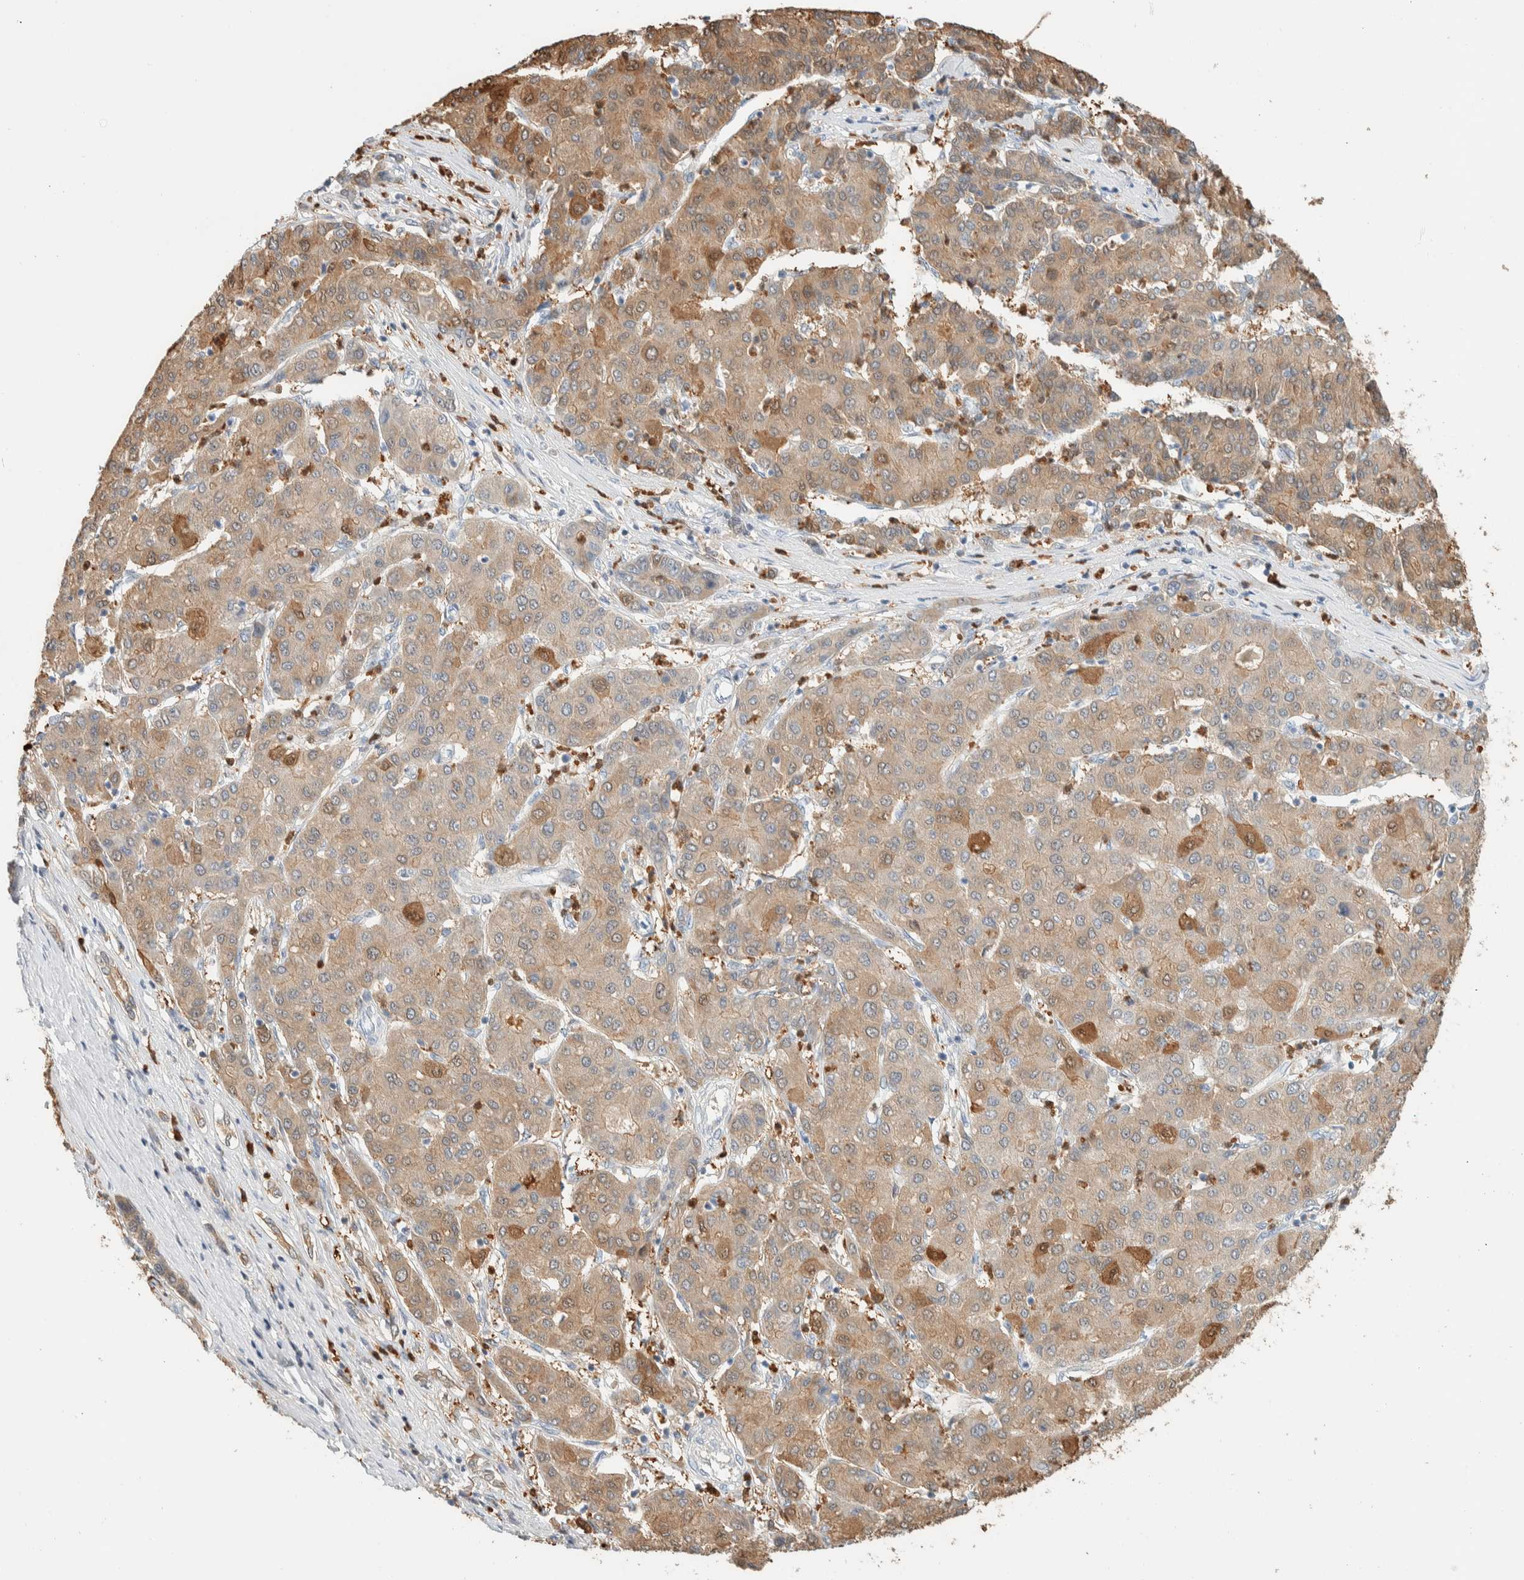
{"staining": {"intensity": "moderate", "quantity": "25%-75%", "location": "cytoplasmic/membranous"}, "tissue": "liver cancer", "cell_type": "Tumor cells", "image_type": "cancer", "snomed": [{"axis": "morphology", "description": "Carcinoma, Hepatocellular, NOS"}, {"axis": "topography", "description": "Liver"}], "caption": "Immunohistochemical staining of liver hepatocellular carcinoma exhibits medium levels of moderate cytoplasmic/membranous staining in approximately 25%-75% of tumor cells. (brown staining indicates protein expression, while blue staining denotes nuclei).", "gene": "SETD4", "patient": {"sex": "male", "age": 65}}